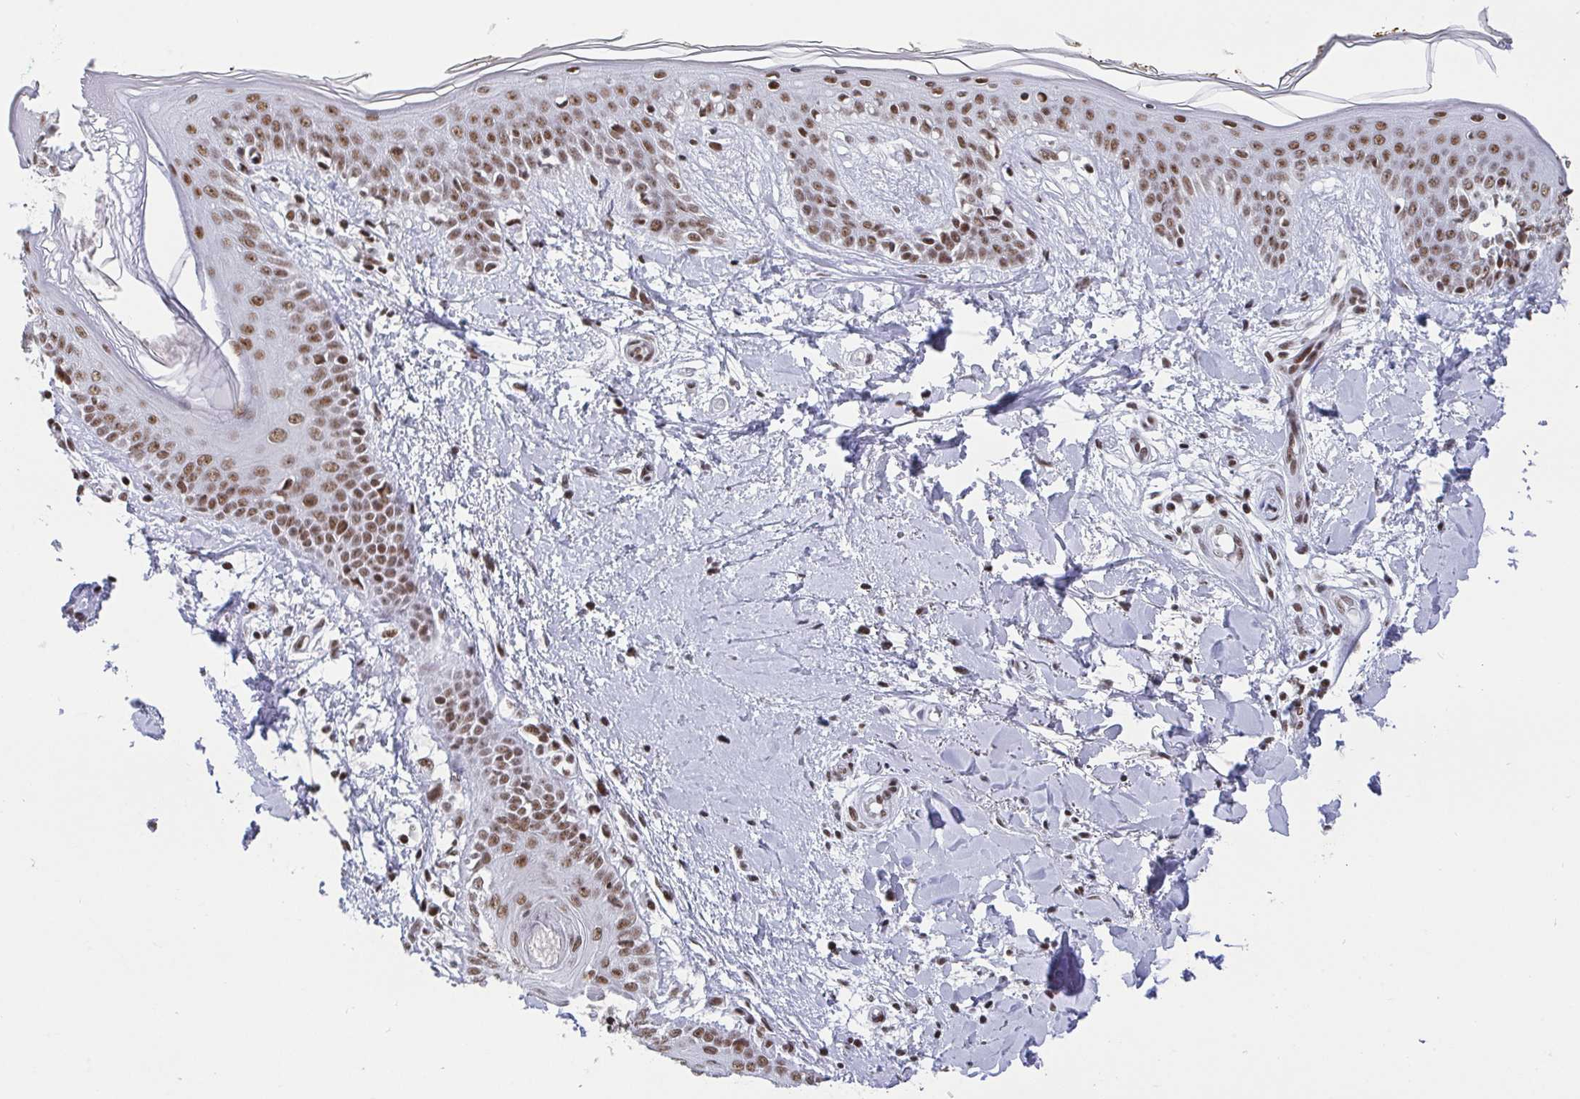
{"staining": {"intensity": "moderate", "quantity": ">75%", "location": "nuclear"}, "tissue": "skin", "cell_type": "Fibroblasts", "image_type": "normal", "snomed": [{"axis": "morphology", "description": "Normal tissue, NOS"}, {"axis": "topography", "description": "Skin"}], "caption": "Immunohistochemistry (DAB) staining of benign human skin shows moderate nuclear protein positivity in about >75% of fibroblasts.", "gene": "CTCF", "patient": {"sex": "female", "age": 34}}